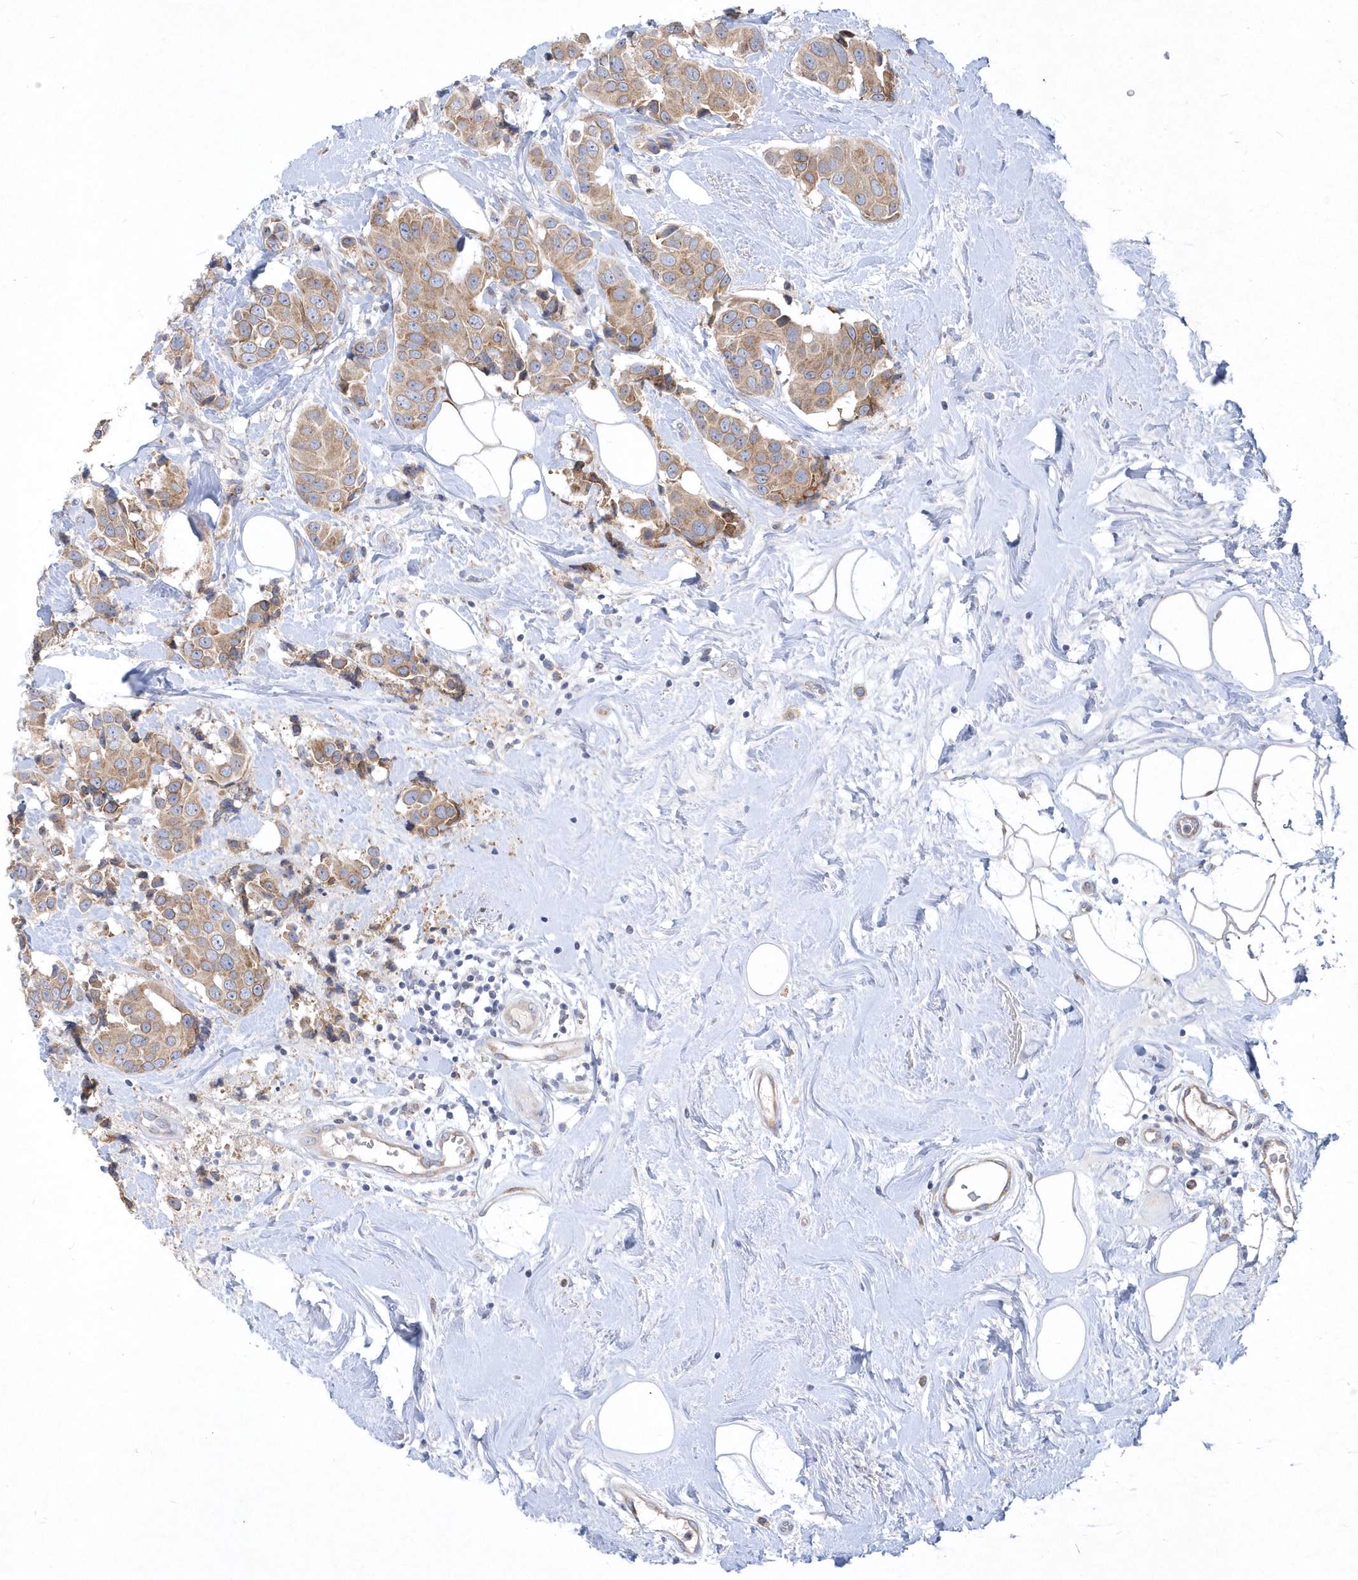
{"staining": {"intensity": "weak", "quantity": ">75%", "location": "cytoplasmic/membranous"}, "tissue": "breast cancer", "cell_type": "Tumor cells", "image_type": "cancer", "snomed": [{"axis": "morphology", "description": "Normal tissue, NOS"}, {"axis": "morphology", "description": "Duct carcinoma"}, {"axis": "topography", "description": "Breast"}], "caption": "Immunohistochemical staining of human infiltrating ductal carcinoma (breast) reveals low levels of weak cytoplasmic/membranous expression in approximately >75% of tumor cells.", "gene": "DGAT1", "patient": {"sex": "female", "age": 39}}